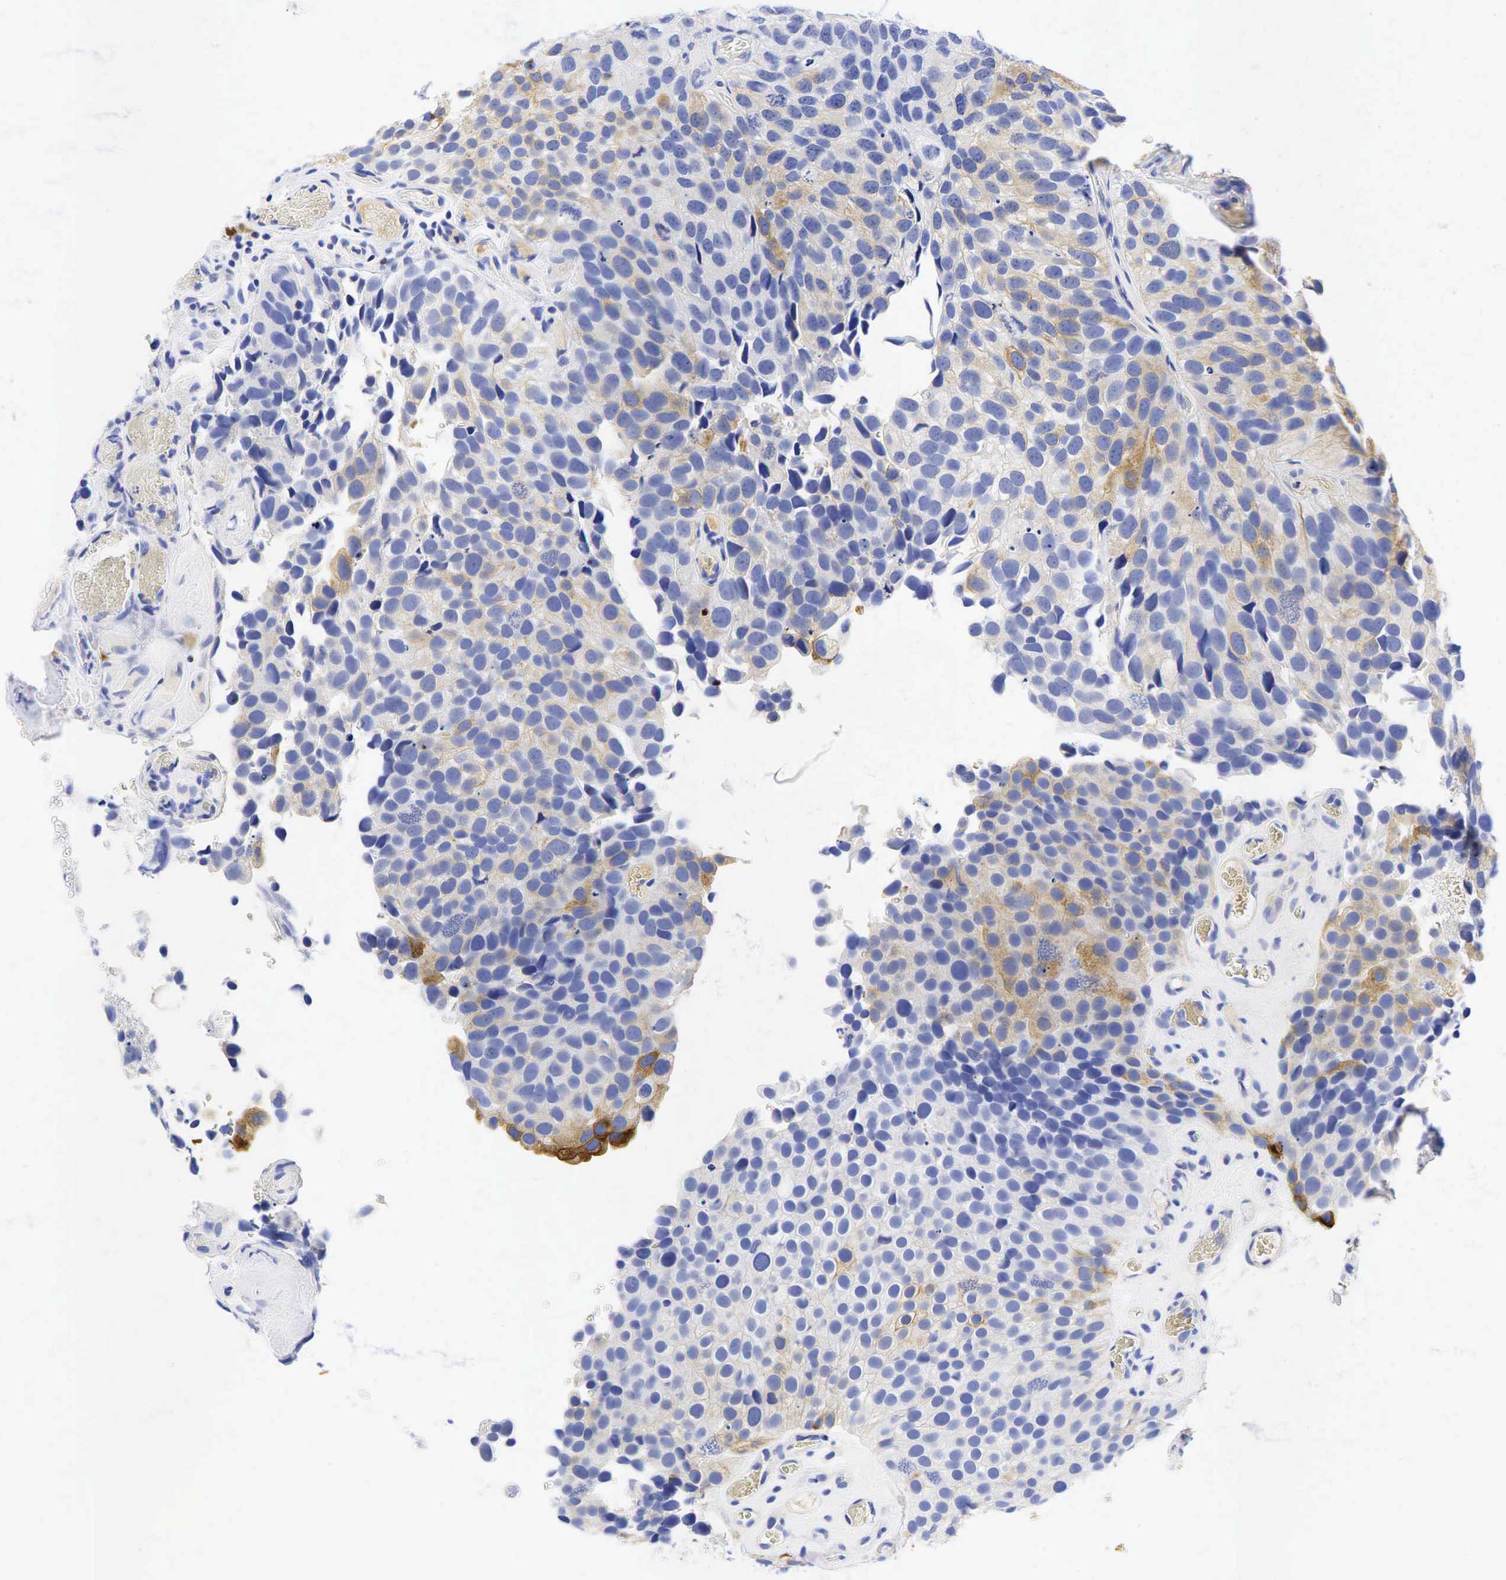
{"staining": {"intensity": "weak", "quantity": "25%-75%", "location": "cytoplasmic/membranous"}, "tissue": "urothelial cancer", "cell_type": "Tumor cells", "image_type": "cancer", "snomed": [{"axis": "morphology", "description": "Urothelial carcinoma, High grade"}, {"axis": "topography", "description": "Urinary bladder"}], "caption": "A low amount of weak cytoplasmic/membranous positivity is present in about 25%-75% of tumor cells in urothelial cancer tissue.", "gene": "TNFRSF8", "patient": {"sex": "male", "age": 72}}